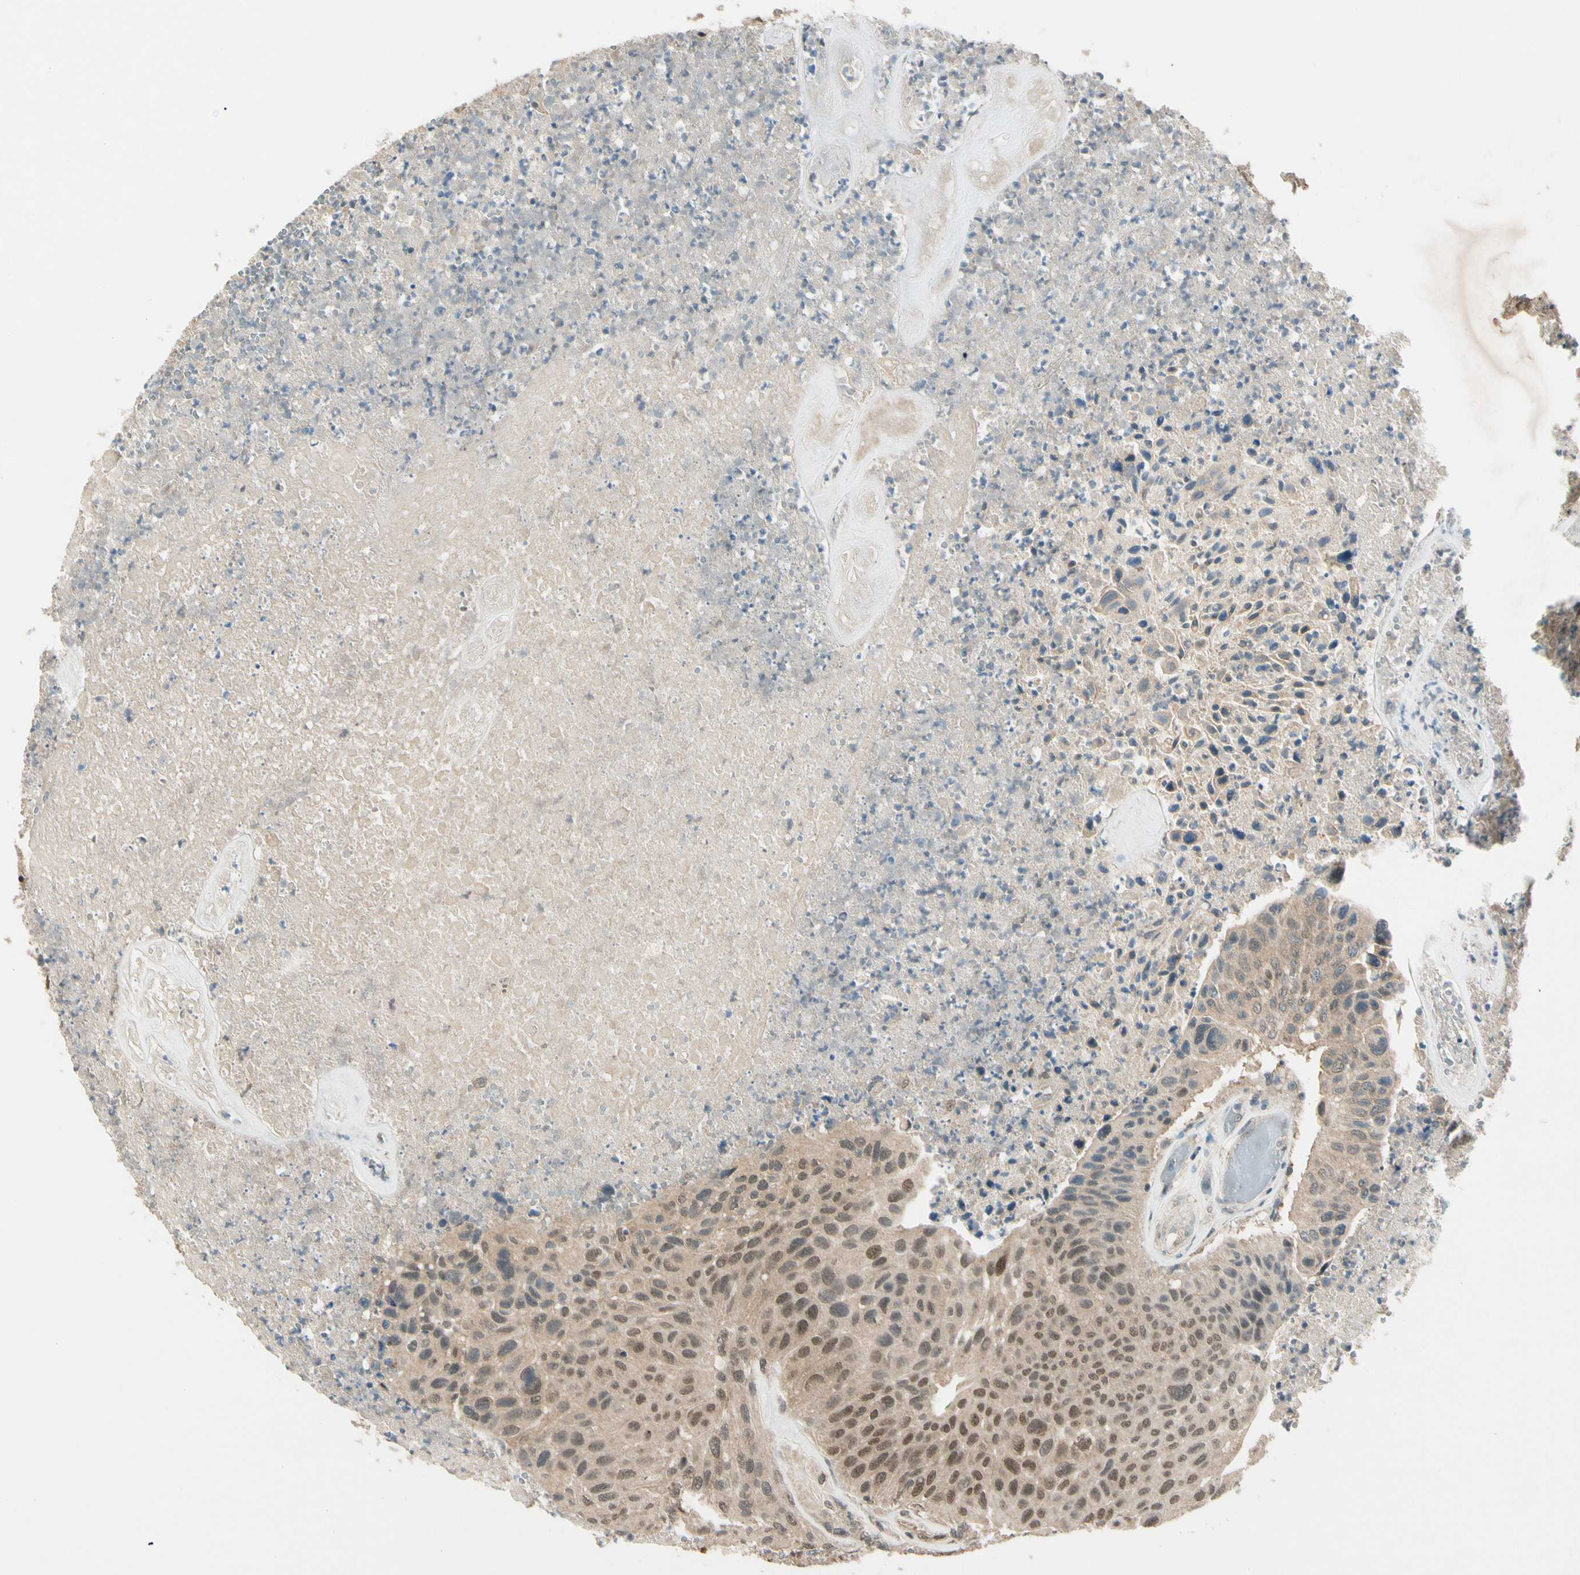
{"staining": {"intensity": "weak", "quantity": ">75%", "location": "cytoplasmic/membranous,nuclear"}, "tissue": "urothelial cancer", "cell_type": "Tumor cells", "image_type": "cancer", "snomed": [{"axis": "morphology", "description": "Urothelial carcinoma, High grade"}, {"axis": "topography", "description": "Urinary bladder"}], "caption": "Urothelial cancer tissue displays weak cytoplasmic/membranous and nuclear expression in approximately >75% of tumor cells, visualized by immunohistochemistry.", "gene": "ZSCAN12", "patient": {"sex": "male", "age": 66}}